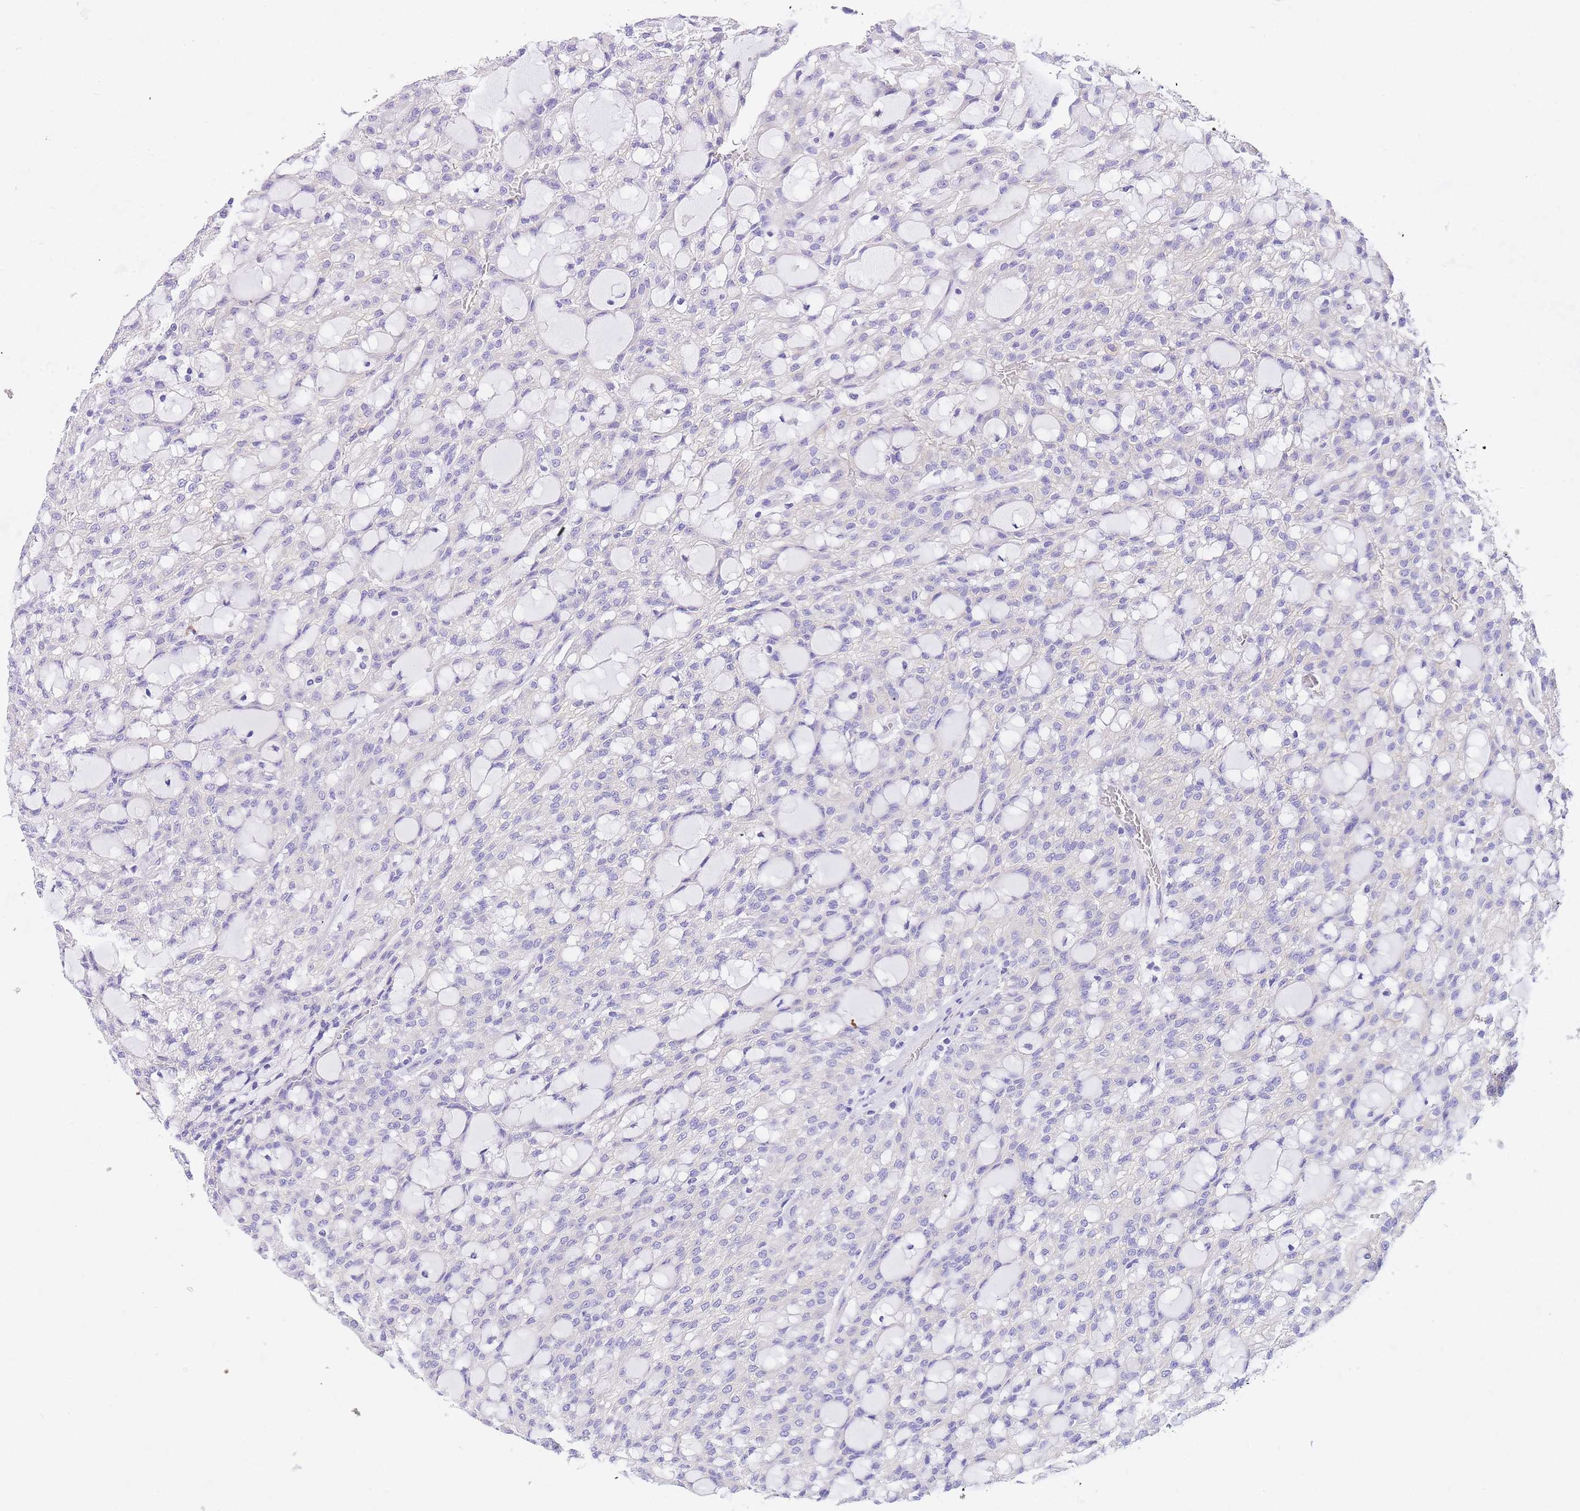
{"staining": {"intensity": "weak", "quantity": "<25%", "location": "cytoplasmic/membranous"}, "tissue": "renal cancer", "cell_type": "Tumor cells", "image_type": "cancer", "snomed": [{"axis": "morphology", "description": "Adenocarcinoma, NOS"}, {"axis": "topography", "description": "Kidney"}], "caption": "IHC histopathology image of renal cancer stained for a protein (brown), which displays no staining in tumor cells.", "gene": "EPN2", "patient": {"sex": "male", "age": 63}}